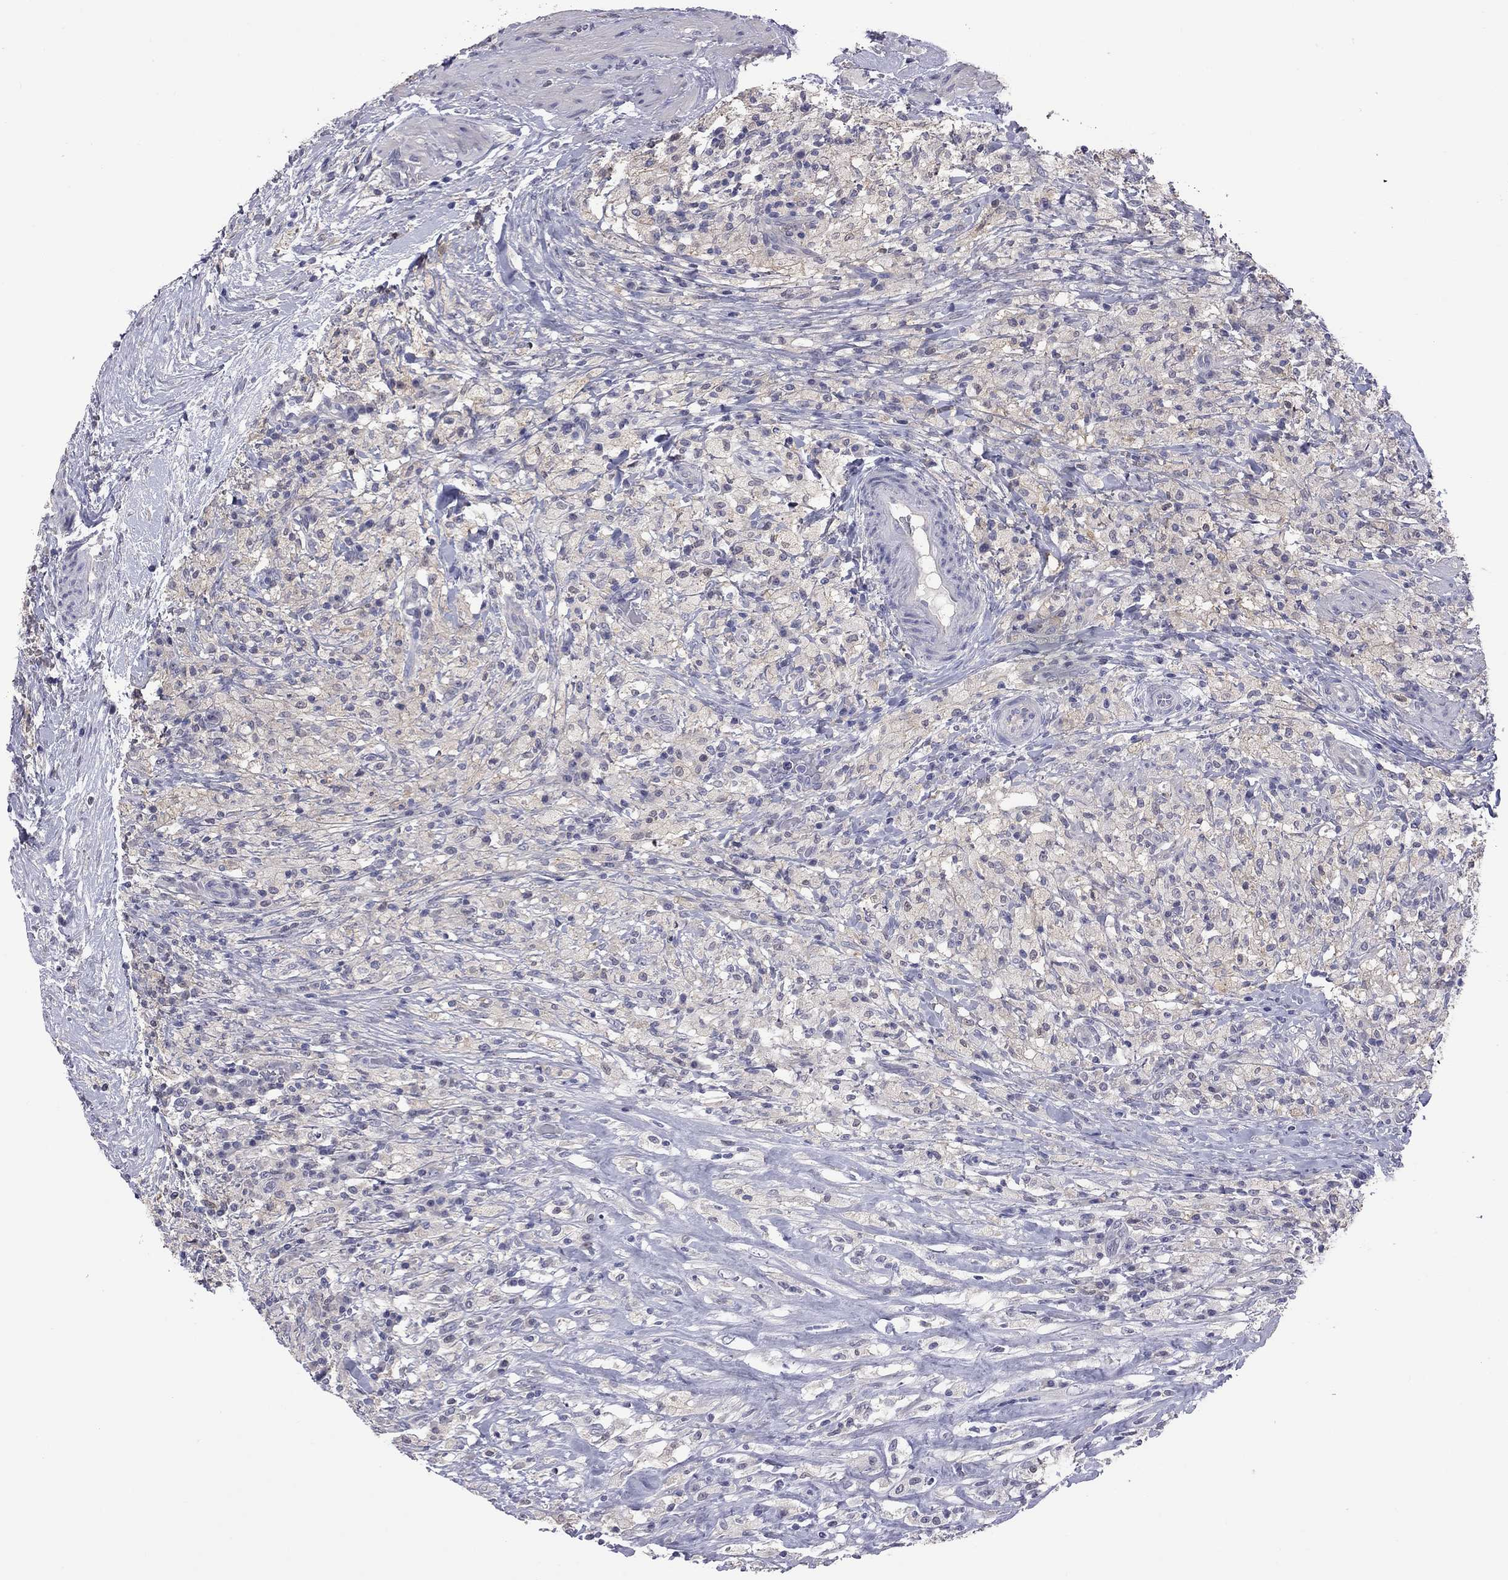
{"staining": {"intensity": "negative", "quantity": "none", "location": "none"}, "tissue": "testis cancer", "cell_type": "Tumor cells", "image_type": "cancer", "snomed": [{"axis": "morphology", "description": "Necrosis, NOS"}, {"axis": "morphology", "description": "Carcinoma, Embryonal, NOS"}, {"axis": "topography", "description": "Testis"}], "caption": "An IHC image of testis cancer (embryonal carcinoma) is shown. There is no staining in tumor cells of testis cancer (embryonal carcinoma). (Brightfield microscopy of DAB immunohistochemistry at high magnification).", "gene": "HYLS1", "patient": {"sex": "male", "age": 19}}